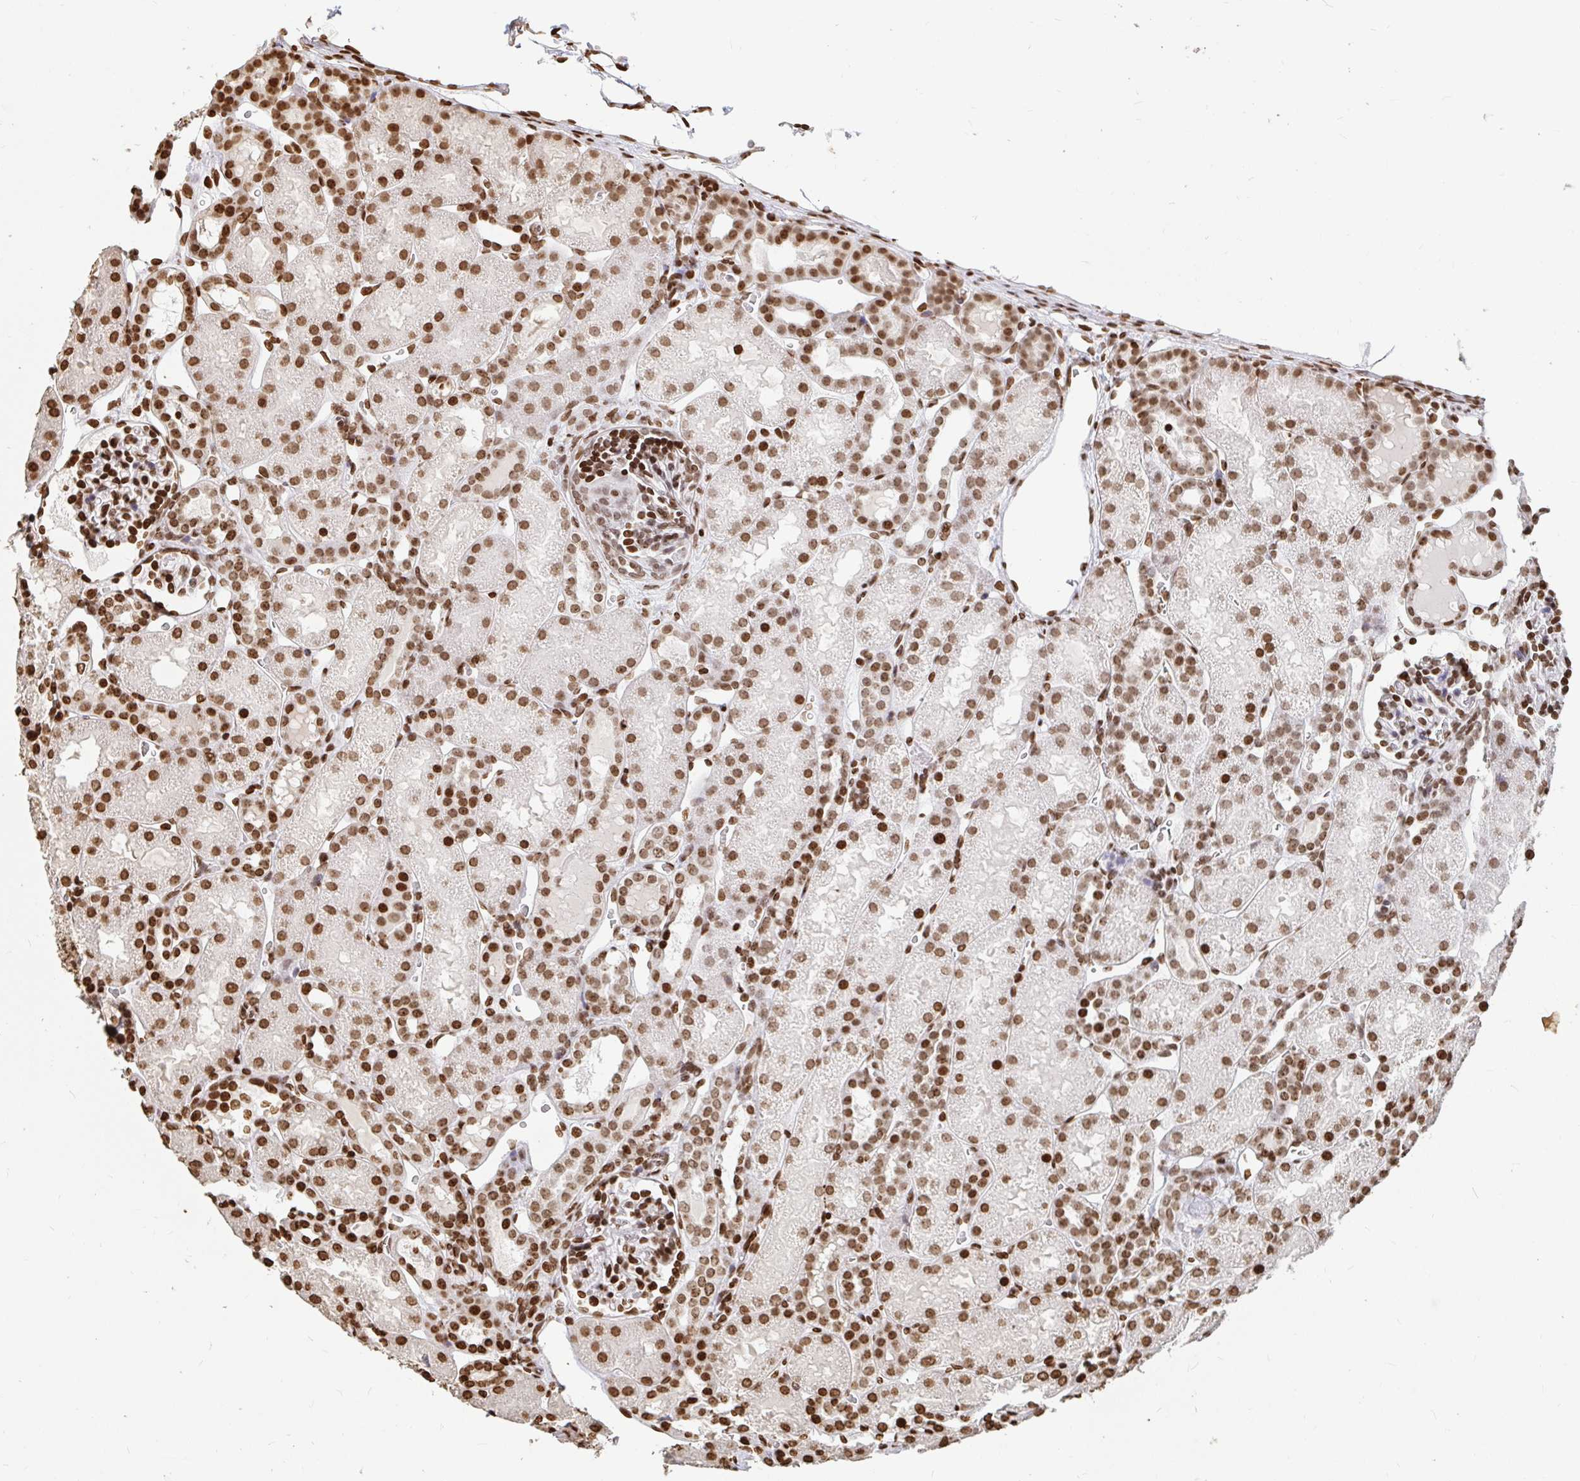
{"staining": {"intensity": "strong", "quantity": ">75%", "location": "nuclear"}, "tissue": "kidney", "cell_type": "Cells in glomeruli", "image_type": "normal", "snomed": [{"axis": "morphology", "description": "Normal tissue, NOS"}, {"axis": "topography", "description": "Kidney"}], "caption": "An IHC micrograph of unremarkable tissue is shown. Protein staining in brown labels strong nuclear positivity in kidney within cells in glomeruli.", "gene": "H2BC5", "patient": {"sex": "male", "age": 2}}